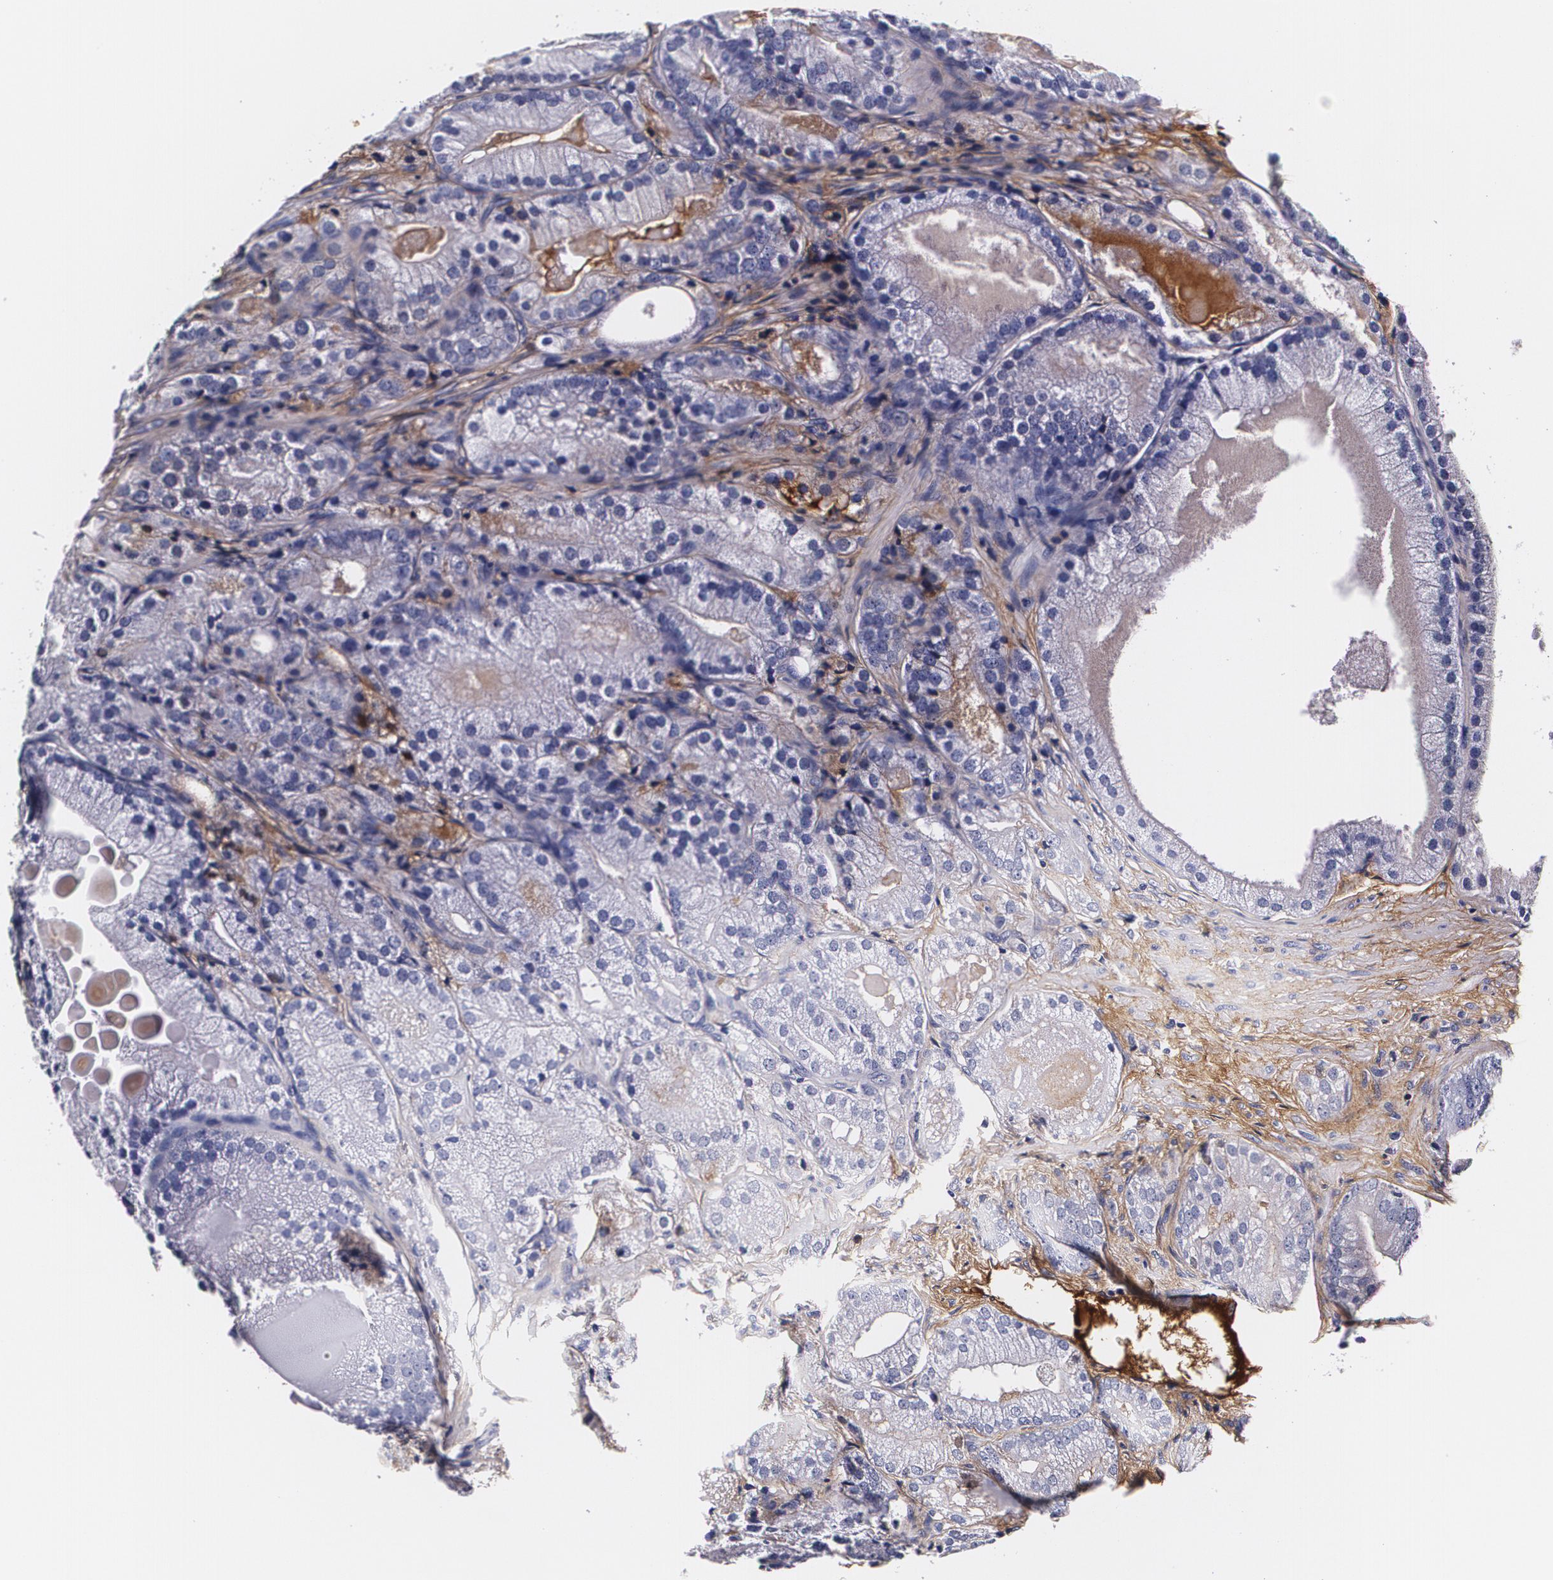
{"staining": {"intensity": "negative", "quantity": "none", "location": "none"}, "tissue": "prostate cancer", "cell_type": "Tumor cells", "image_type": "cancer", "snomed": [{"axis": "morphology", "description": "Adenocarcinoma, Low grade"}, {"axis": "topography", "description": "Prostate"}], "caption": "An IHC photomicrograph of prostate cancer (low-grade adenocarcinoma) is shown. There is no staining in tumor cells of prostate cancer (low-grade adenocarcinoma). (Stains: DAB immunohistochemistry with hematoxylin counter stain, Microscopy: brightfield microscopy at high magnification).", "gene": "TTR", "patient": {"sex": "male", "age": 69}}